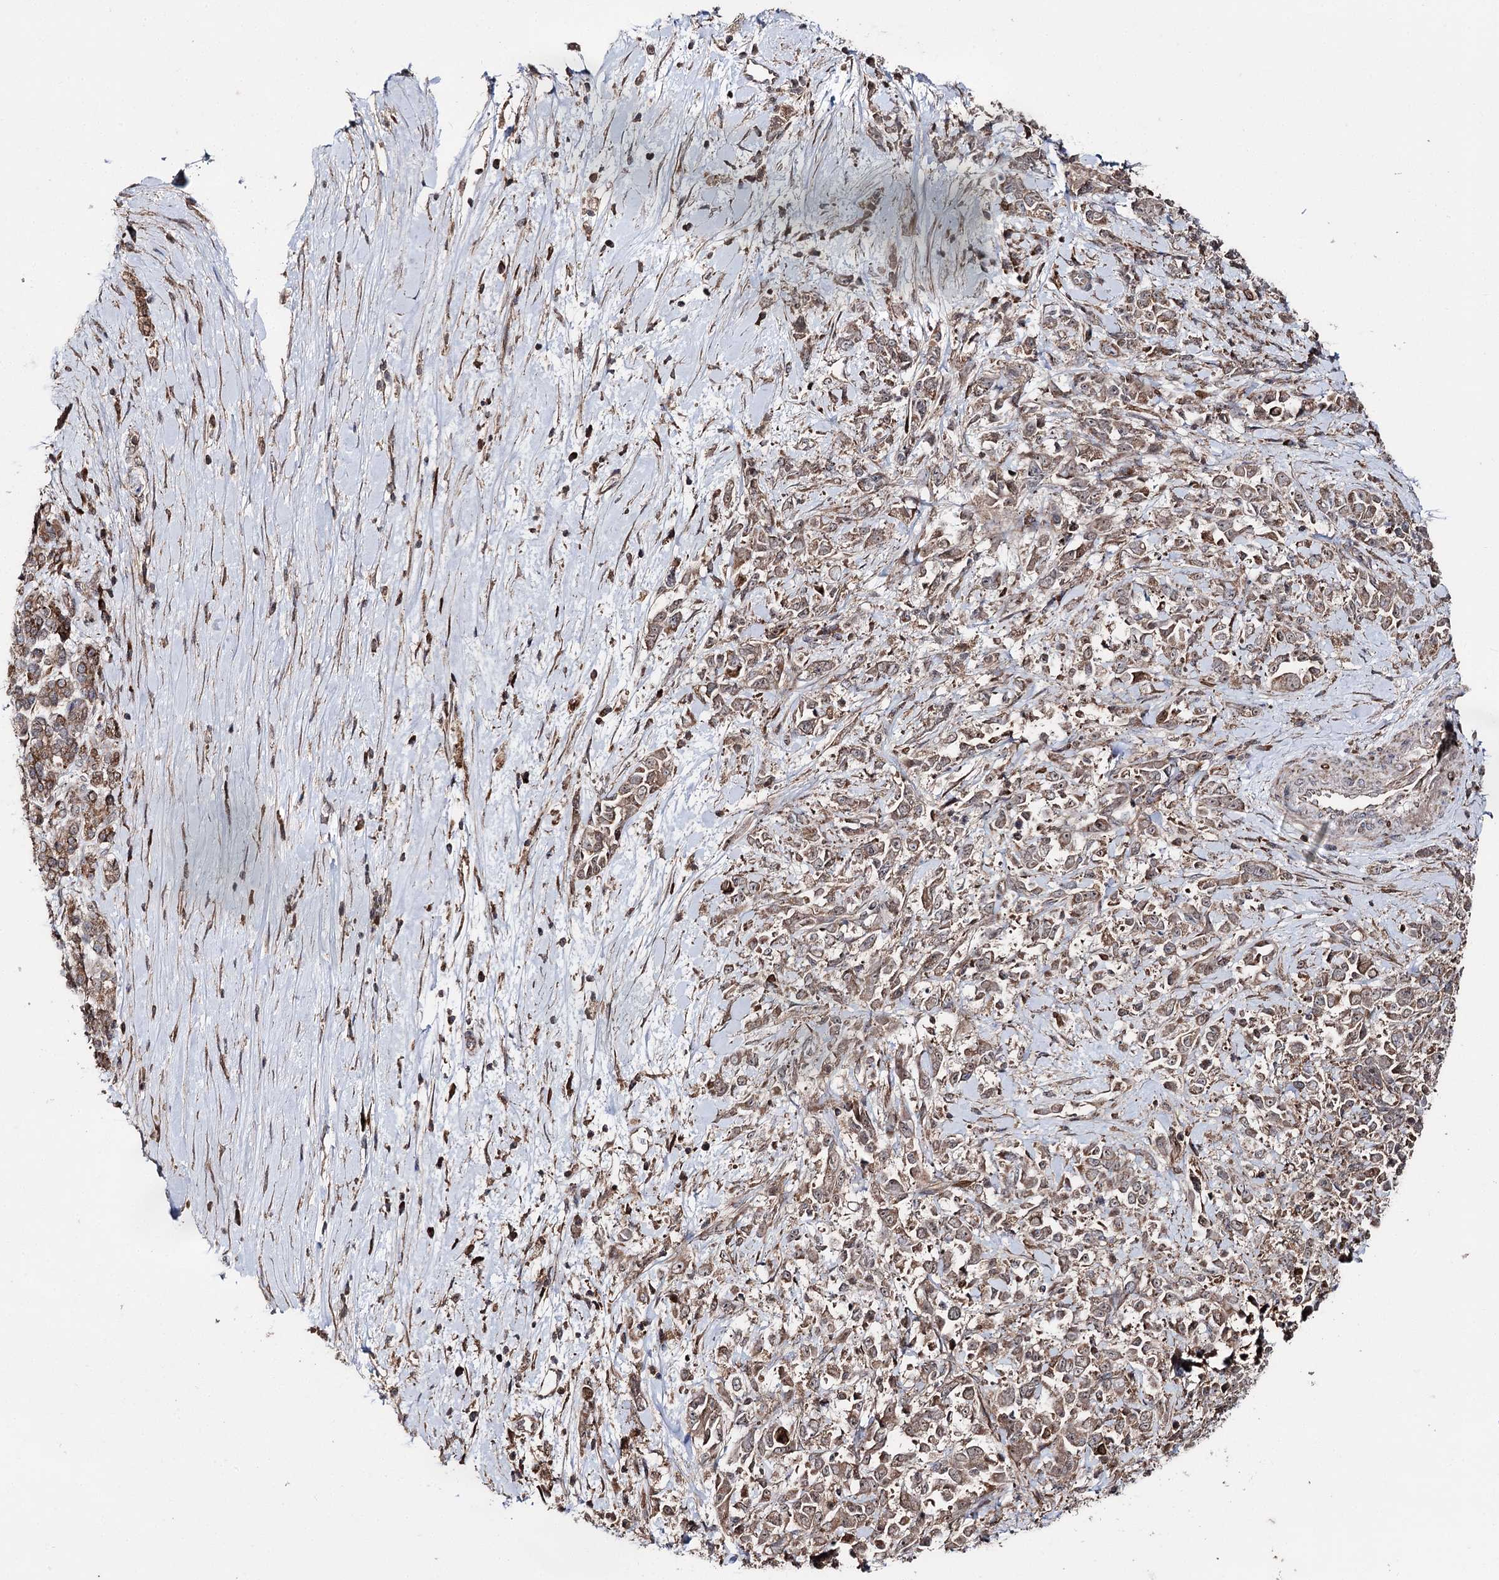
{"staining": {"intensity": "moderate", "quantity": ">75%", "location": "cytoplasmic/membranous"}, "tissue": "pancreatic cancer", "cell_type": "Tumor cells", "image_type": "cancer", "snomed": [{"axis": "morphology", "description": "Normal tissue, NOS"}, {"axis": "morphology", "description": "Adenocarcinoma, NOS"}, {"axis": "topography", "description": "Pancreas"}], "caption": "A high-resolution photomicrograph shows immunohistochemistry (IHC) staining of pancreatic cancer, which displays moderate cytoplasmic/membranous positivity in approximately >75% of tumor cells.", "gene": "MINDY3", "patient": {"sex": "female", "age": 64}}